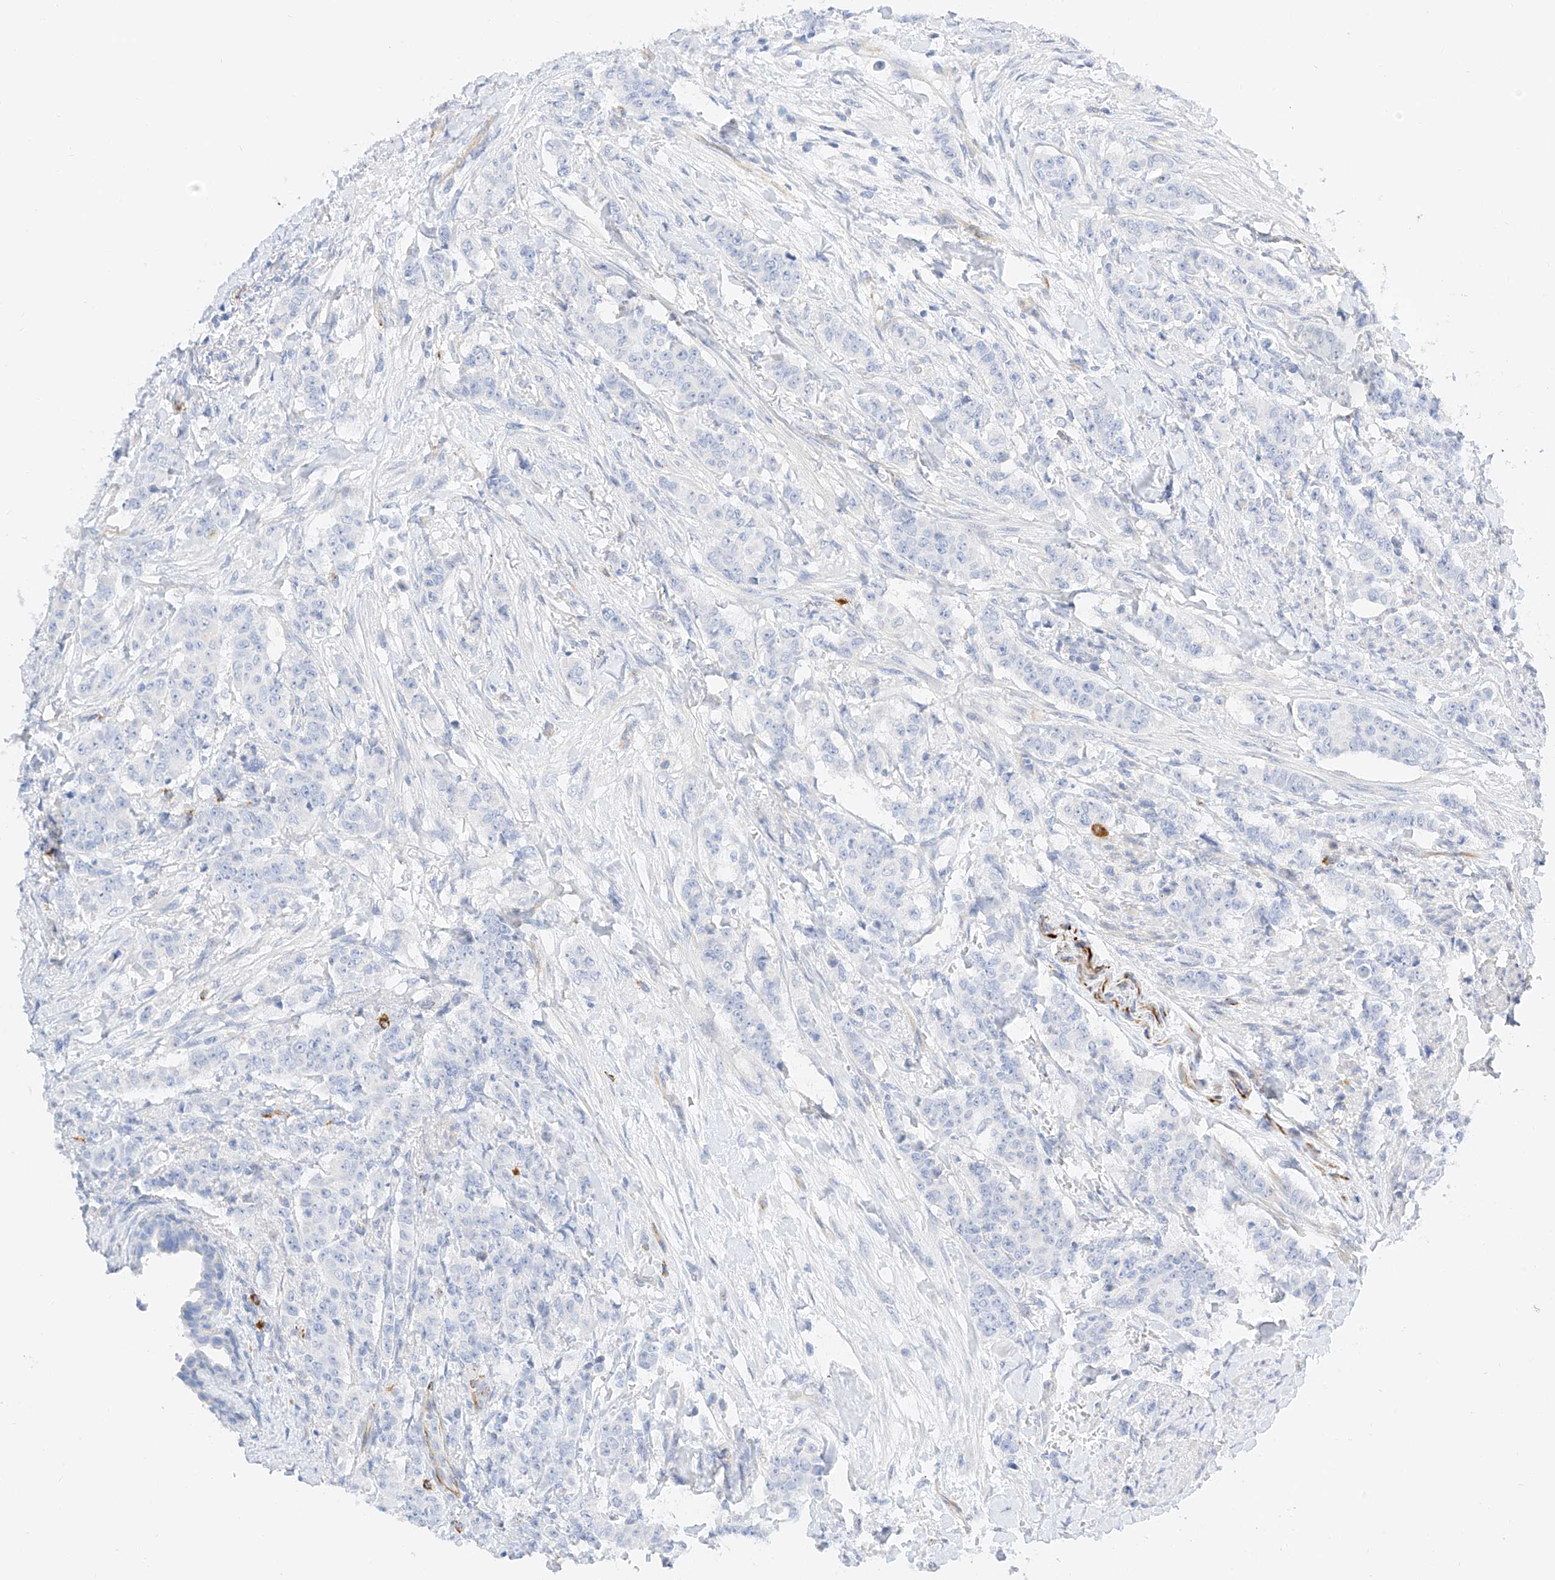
{"staining": {"intensity": "negative", "quantity": "none", "location": "none"}, "tissue": "breast cancer", "cell_type": "Tumor cells", "image_type": "cancer", "snomed": [{"axis": "morphology", "description": "Duct carcinoma"}, {"axis": "topography", "description": "Breast"}], "caption": "This is an immunohistochemistry image of human infiltrating ductal carcinoma (breast). There is no expression in tumor cells.", "gene": "CDCP2", "patient": {"sex": "female", "age": 40}}